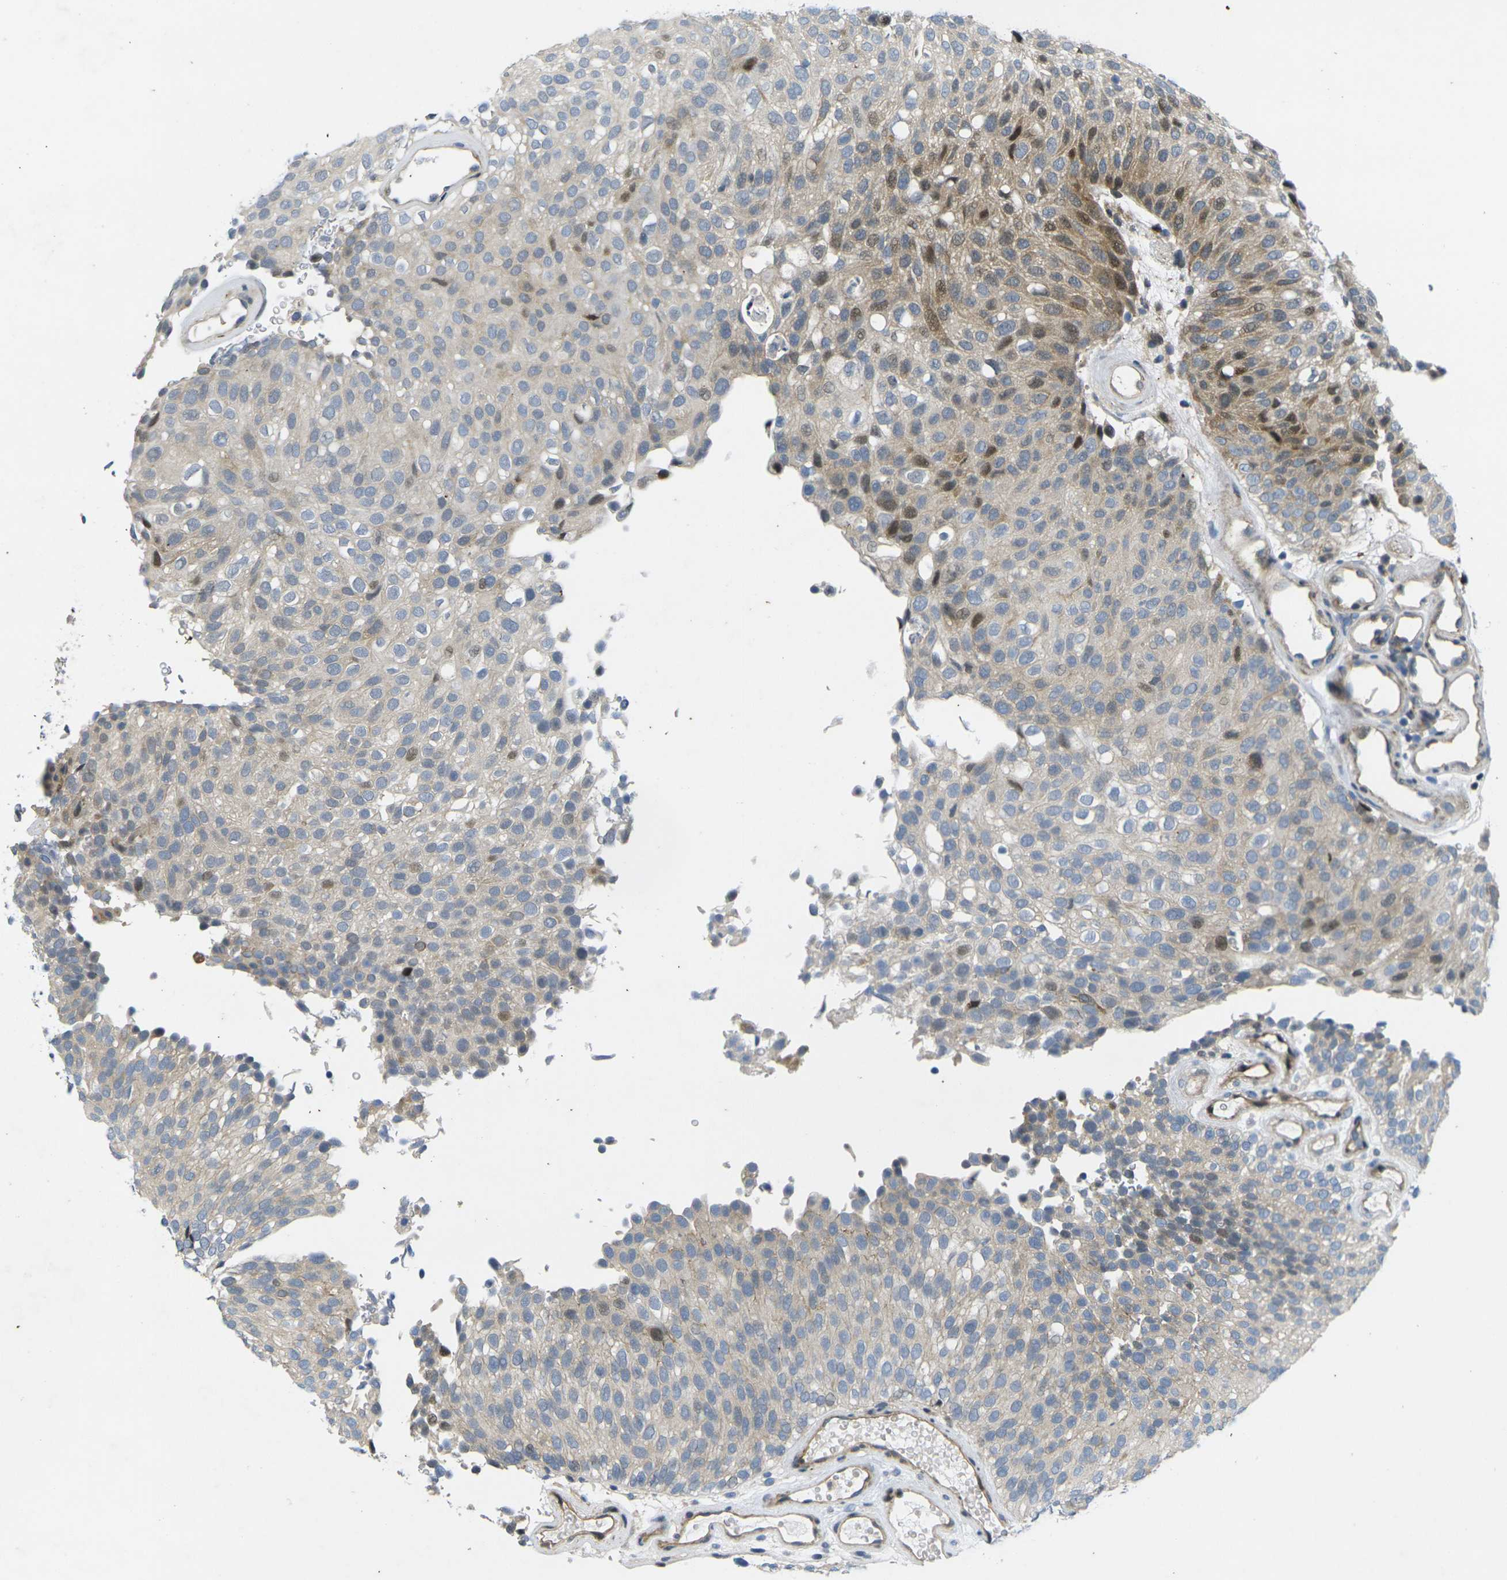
{"staining": {"intensity": "moderate", "quantity": "<25%", "location": "cytoplasmic/membranous"}, "tissue": "urothelial cancer", "cell_type": "Tumor cells", "image_type": "cancer", "snomed": [{"axis": "morphology", "description": "Urothelial carcinoma, Low grade"}, {"axis": "topography", "description": "Urinary bladder"}], "caption": "Immunohistochemistry (IHC) histopathology image of human urothelial cancer stained for a protein (brown), which demonstrates low levels of moderate cytoplasmic/membranous expression in about <25% of tumor cells.", "gene": "ROBO2", "patient": {"sex": "male", "age": 78}}